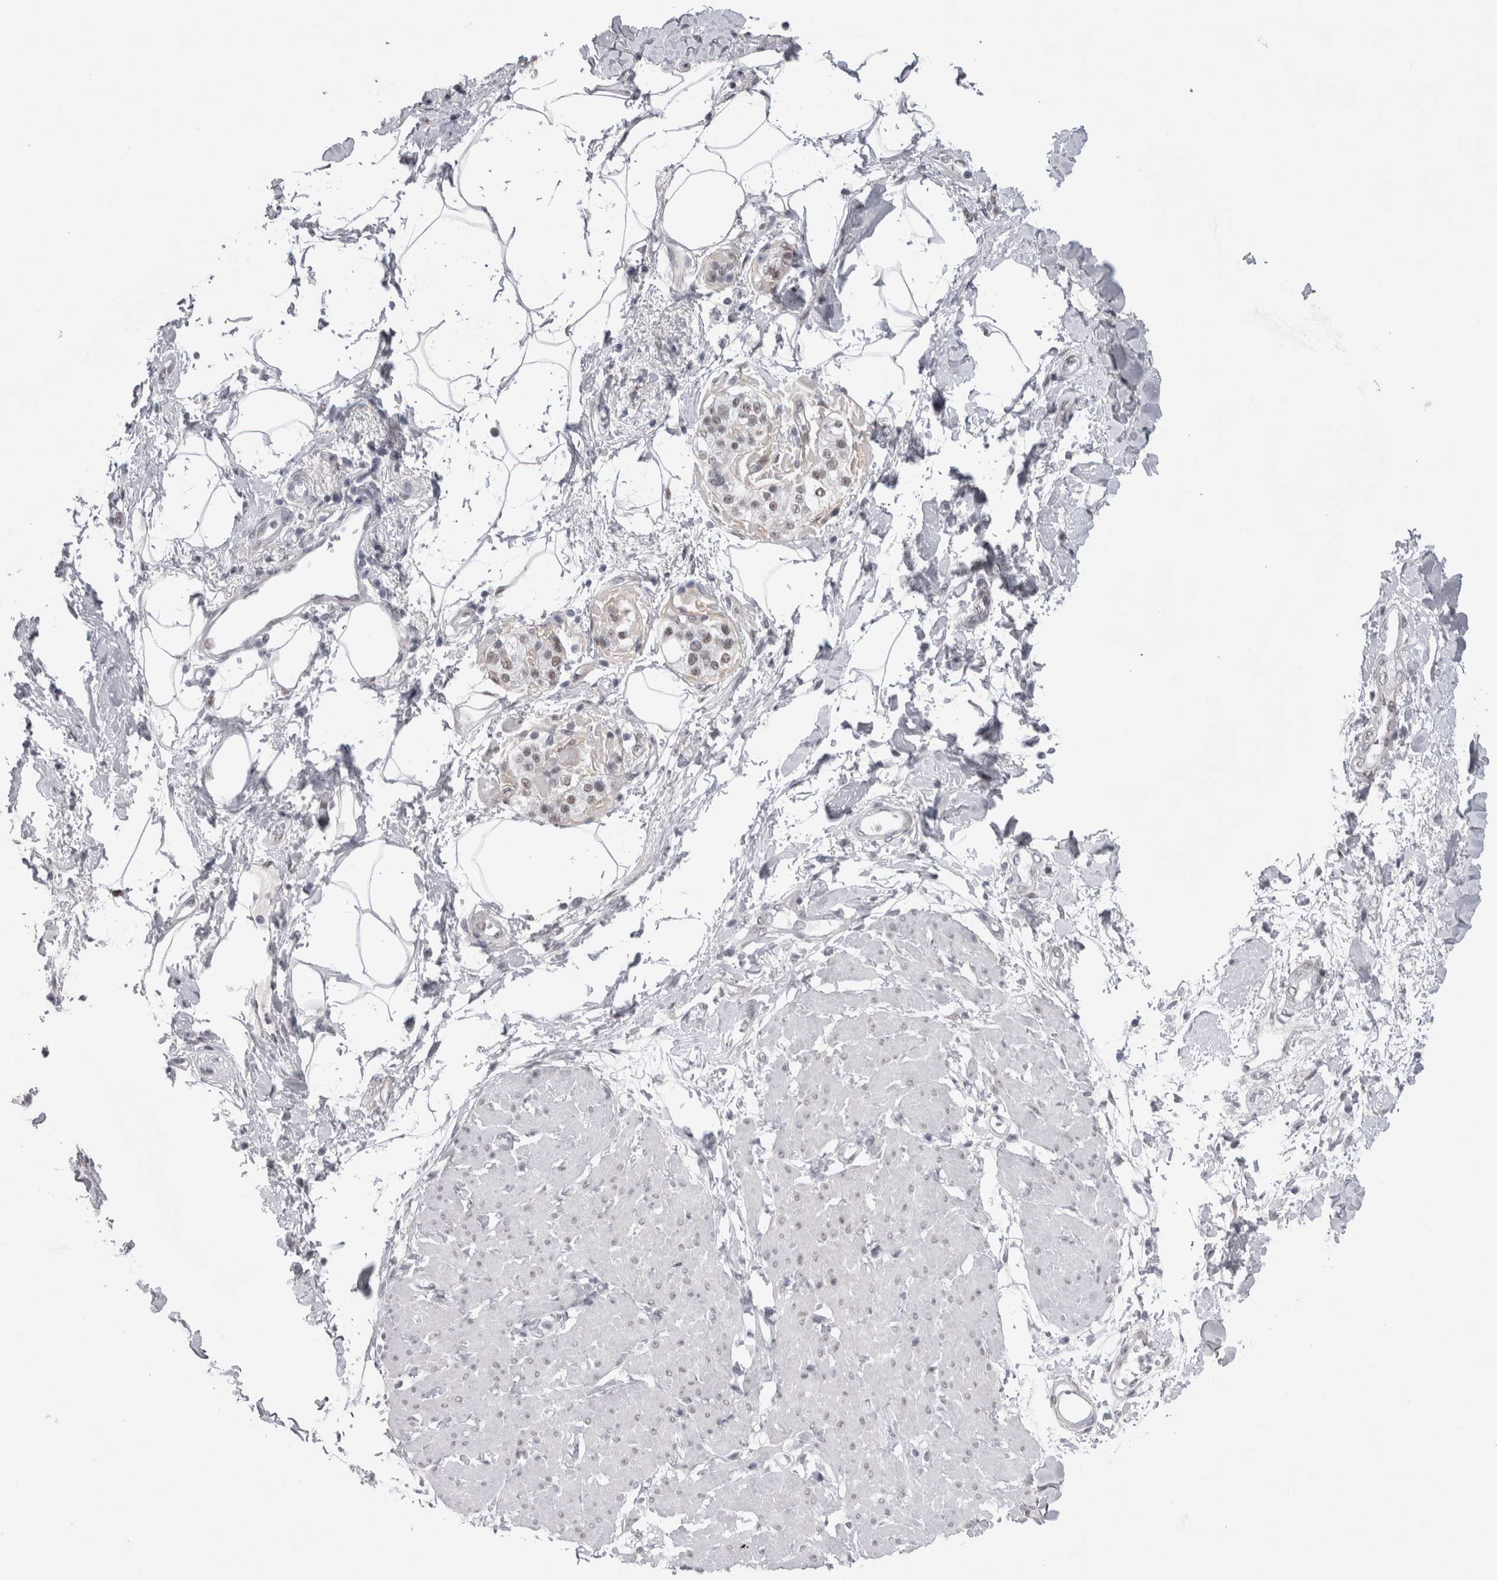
{"staining": {"intensity": "weak", "quantity": ">75%", "location": "nuclear"}, "tissue": "pancreatic cancer", "cell_type": "Tumor cells", "image_type": "cancer", "snomed": [{"axis": "morphology", "description": "Normal tissue, NOS"}, {"axis": "morphology", "description": "Adenocarcinoma, NOS"}, {"axis": "topography", "description": "Pancreas"}, {"axis": "topography", "description": "Duodenum"}], "caption": "Protein expression analysis of human adenocarcinoma (pancreatic) reveals weak nuclear staining in about >75% of tumor cells. Using DAB (brown) and hematoxylin (blue) stains, captured at high magnification using brightfield microscopy.", "gene": "API5", "patient": {"sex": "female", "age": 60}}